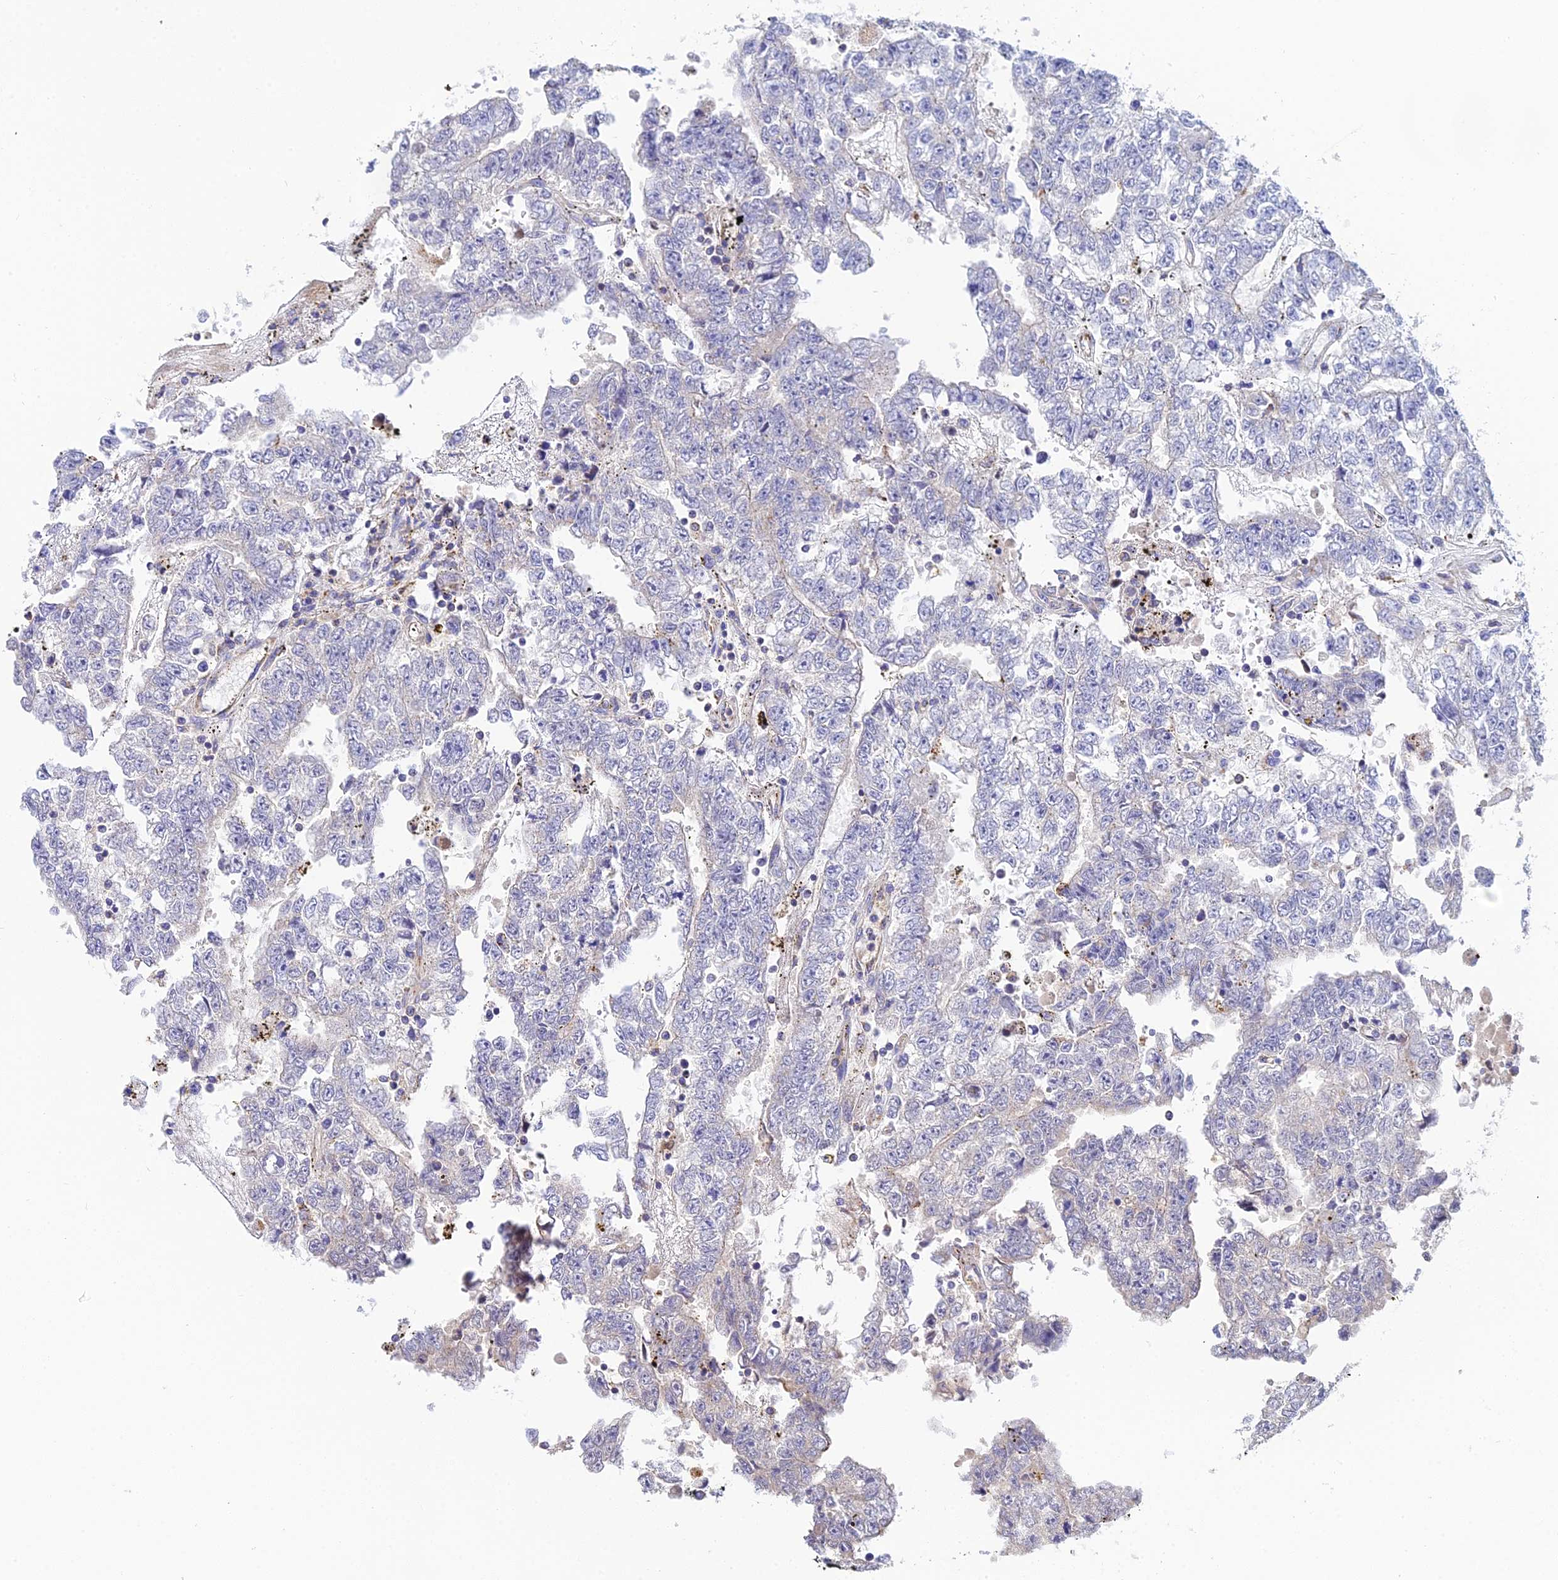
{"staining": {"intensity": "negative", "quantity": "none", "location": "none"}, "tissue": "testis cancer", "cell_type": "Tumor cells", "image_type": "cancer", "snomed": [{"axis": "morphology", "description": "Carcinoma, Embryonal, NOS"}, {"axis": "topography", "description": "Testis"}], "caption": "This is an IHC image of embryonal carcinoma (testis). There is no positivity in tumor cells.", "gene": "NIPSNAP3A", "patient": {"sex": "male", "age": 25}}